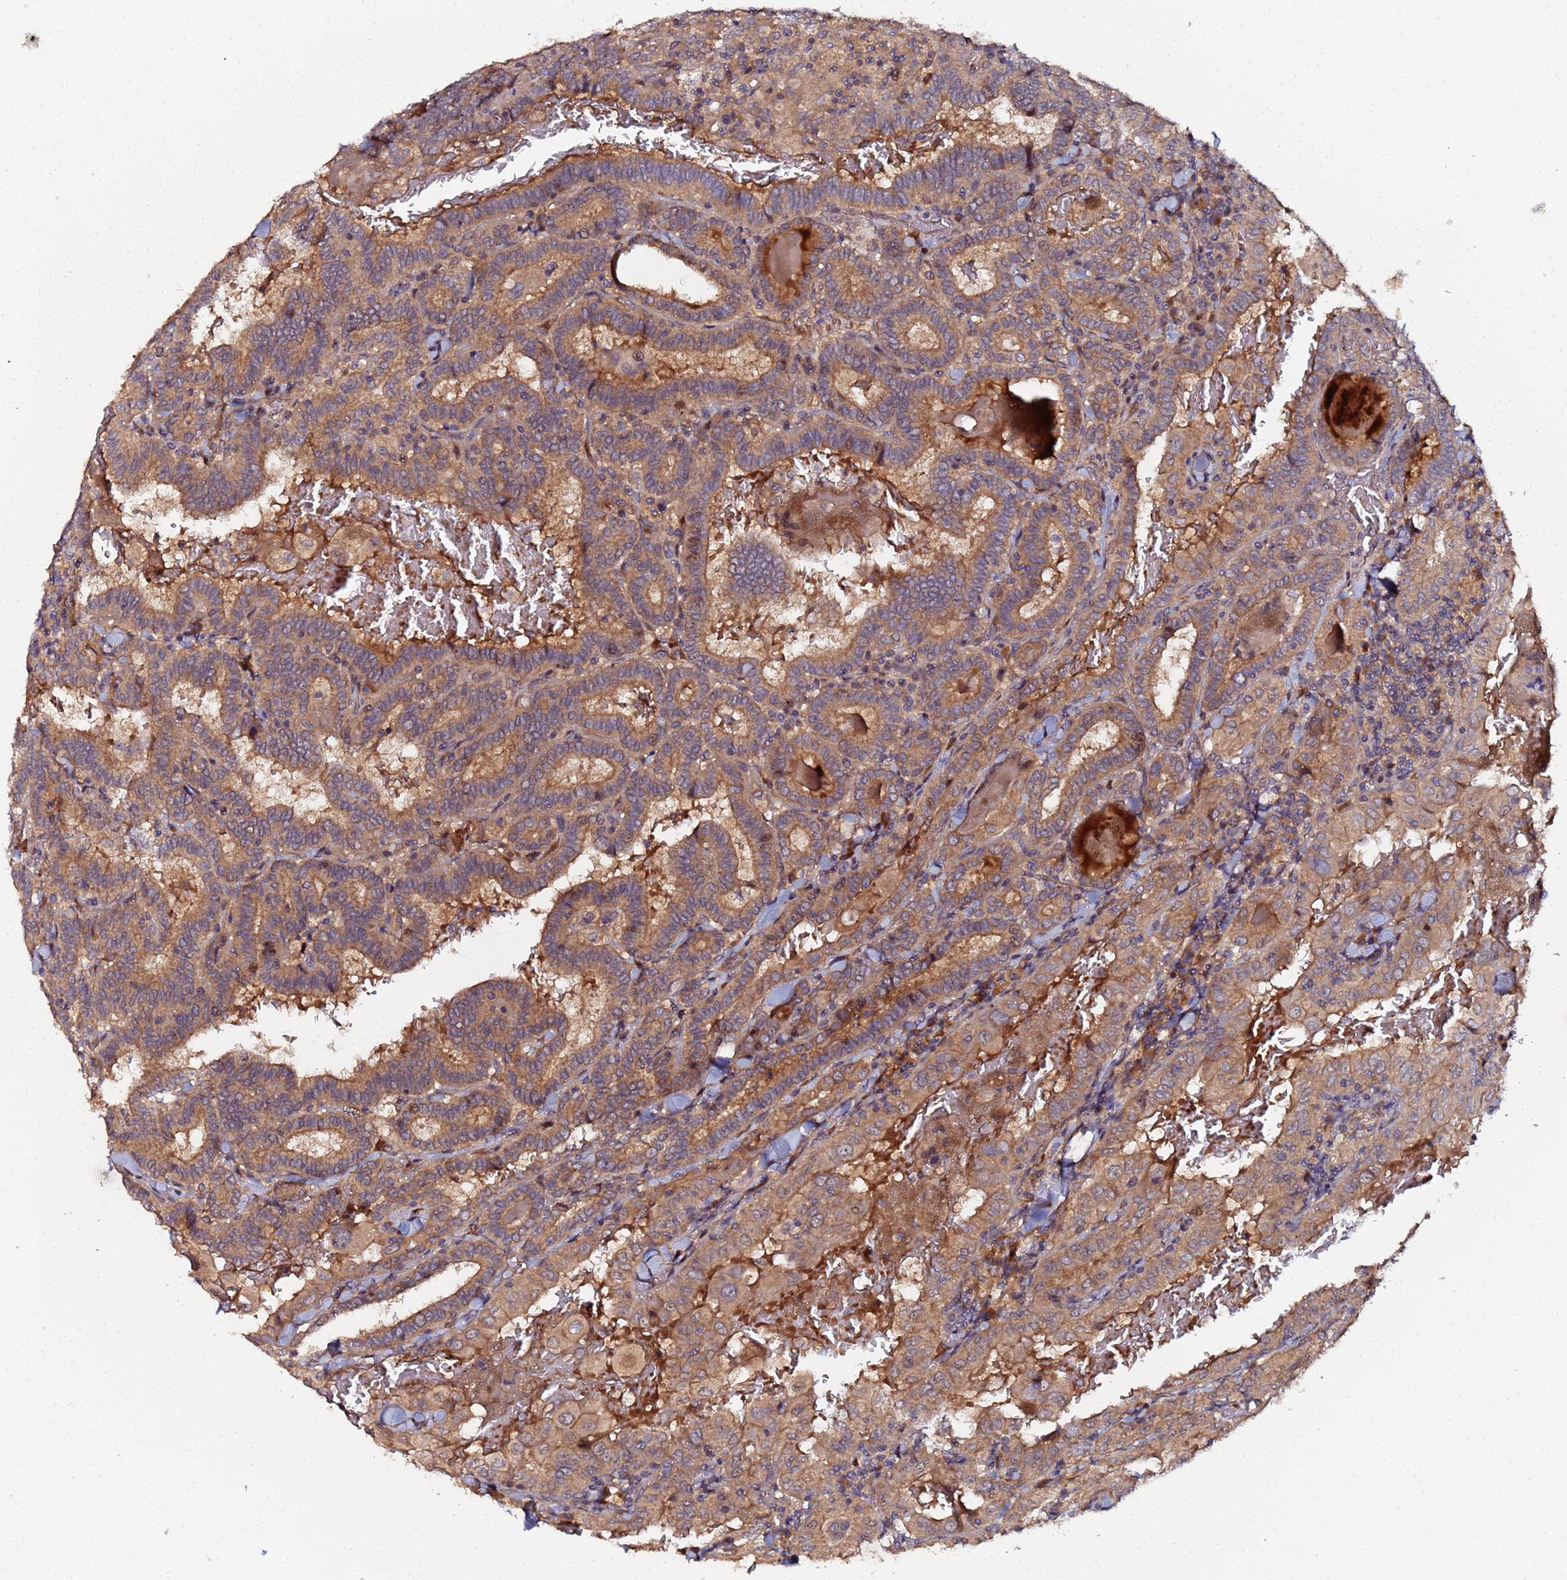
{"staining": {"intensity": "moderate", "quantity": ">75%", "location": "cytoplasmic/membranous"}, "tissue": "thyroid cancer", "cell_type": "Tumor cells", "image_type": "cancer", "snomed": [{"axis": "morphology", "description": "Papillary adenocarcinoma, NOS"}, {"axis": "topography", "description": "Thyroid gland"}], "caption": "A medium amount of moderate cytoplasmic/membranous staining is appreciated in about >75% of tumor cells in thyroid cancer (papillary adenocarcinoma) tissue. (Stains: DAB (3,3'-diaminobenzidine) in brown, nuclei in blue, Microscopy: brightfield microscopy at high magnification).", "gene": "OSER1", "patient": {"sex": "female", "age": 72}}